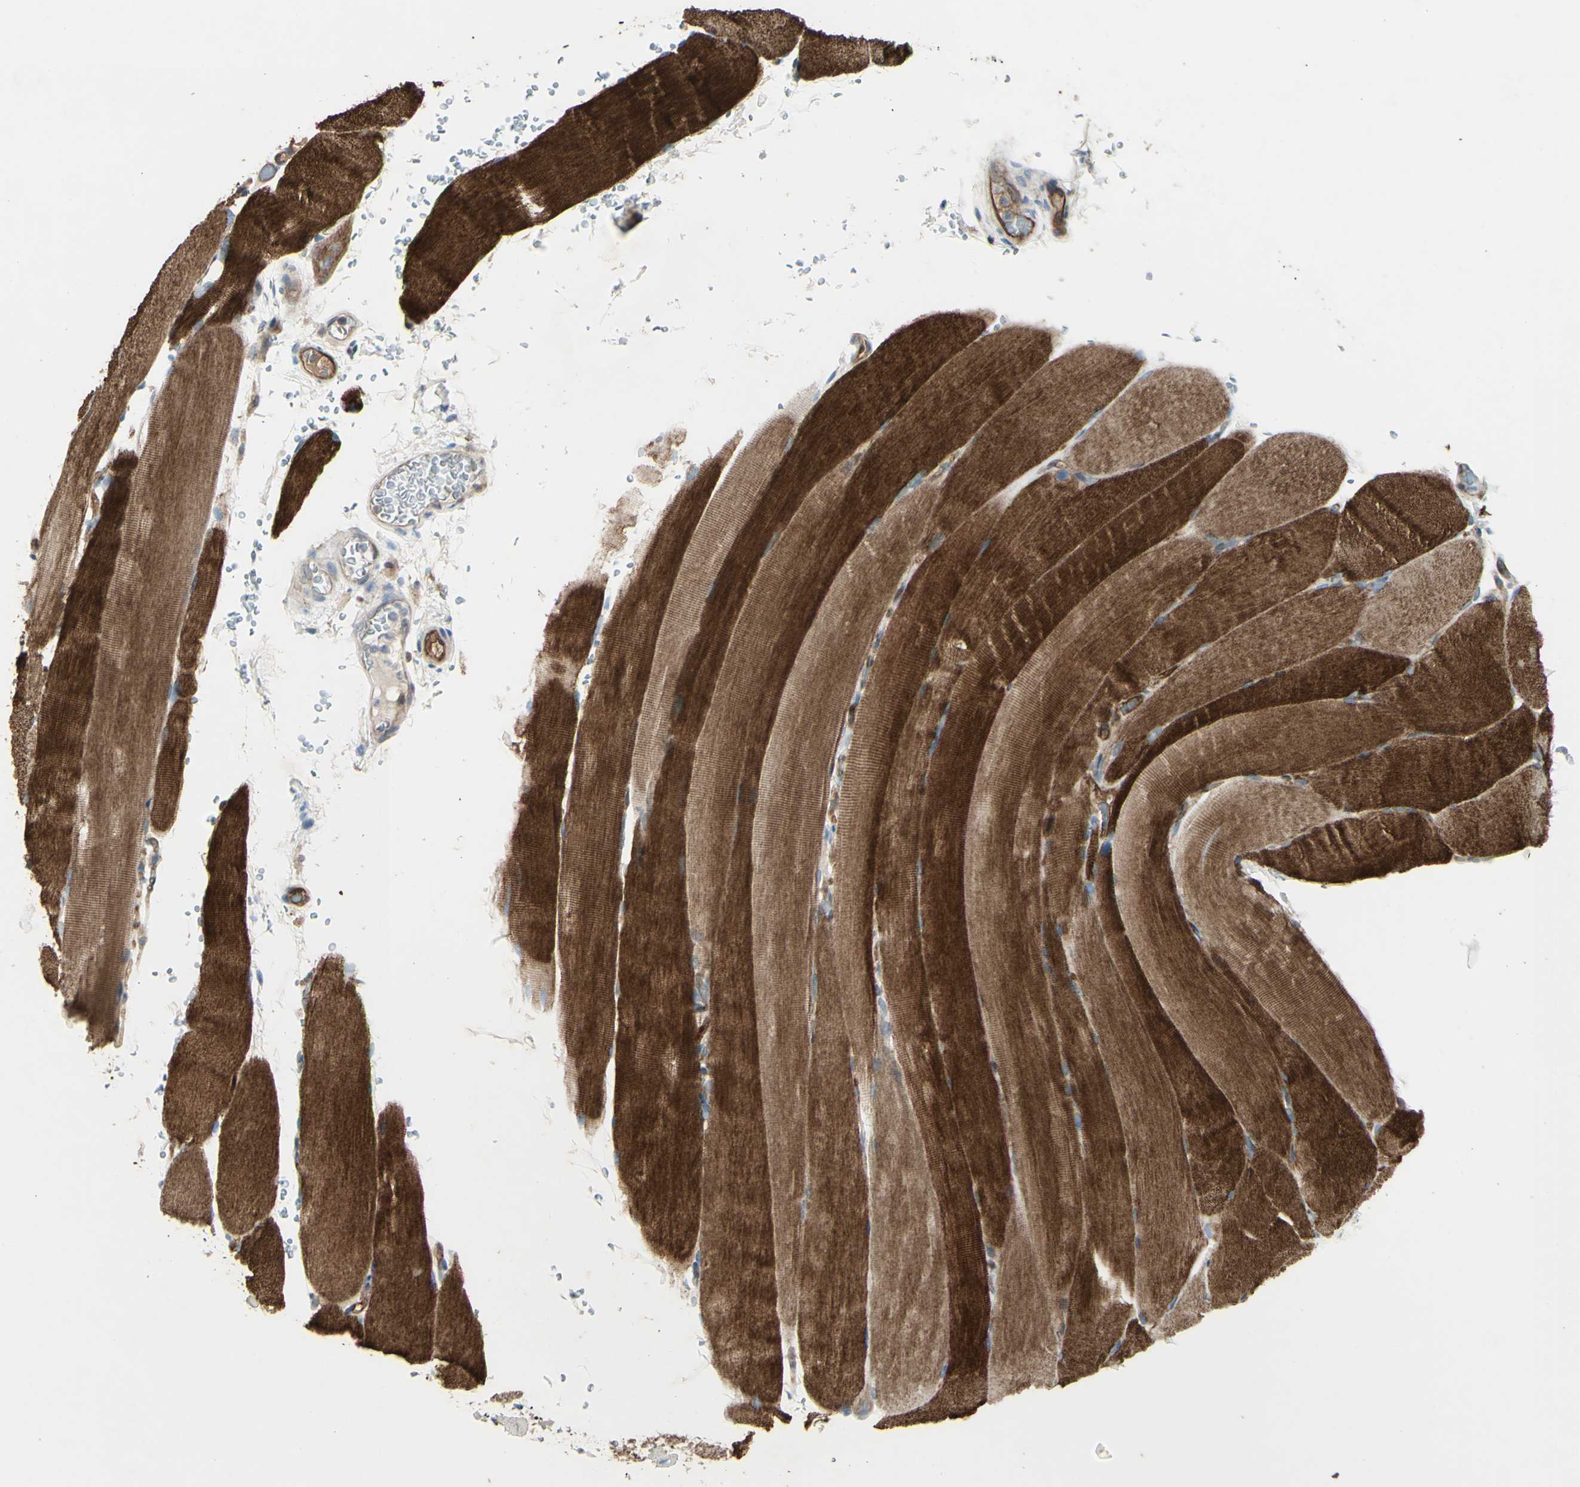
{"staining": {"intensity": "strong", "quantity": ">75%", "location": "cytoplasmic/membranous"}, "tissue": "skeletal muscle", "cell_type": "Myocytes", "image_type": "normal", "snomed": [{"axis": "morphology", "description": "Normal tissue, NOS"}, {"axis": "topography", "description": "Skeletal muscle"}, {"axis": "topography", "description": "Parathyroid gland"}], "caption": "Immunohistochemistry (DAB) staining of normal skeletal muscle exhibits strong cytoplasmic/membranous protein staining in about >75% of myocytes.", "gene": "IGSF9B", "patient": {"sex": "female", "age": 37}}